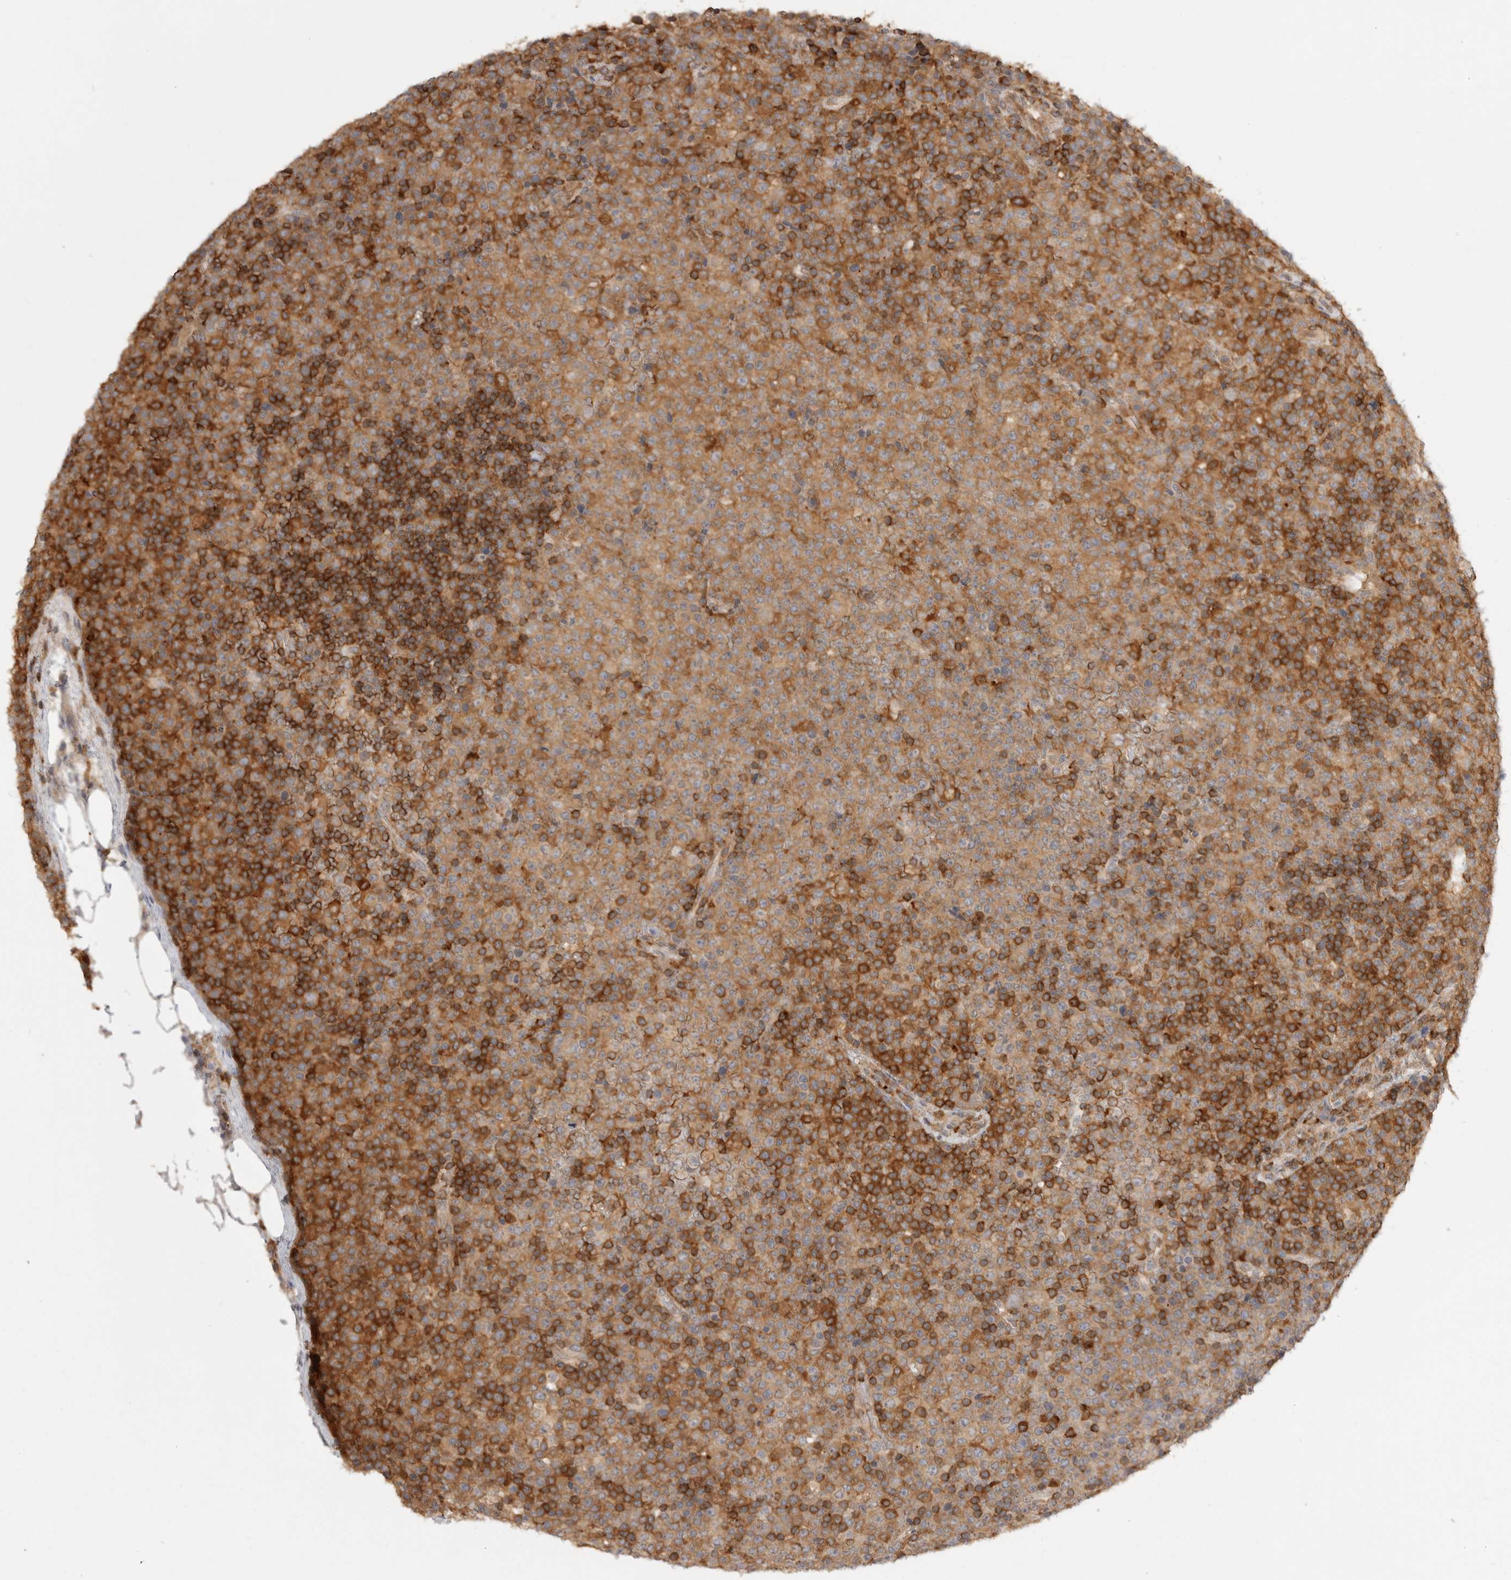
{"staining": {"intensity": "moderate", "quantity": ">75%", "location": "cytoplasmic/membranous"}, "tissue": "lymphoma", "cell_type": "Tumor cells", "image_type": "cancer", "snomed": [{"axis": "morphology", "description": "Malignant lymphoma, non-Hodgkin's type, High grade"}, {"axis": "topography", "description": "Lymph node"}], "caption": "Malignant lymphoma, non-Hodgkin's type (high-grade) tissue shows moderate cytoplasmic/membranous positivity in about >75% of tumor cells, visualized by immunohistochemistry.", "gene": "DBNL", "patient": {"sex": "male", "age": 13}}